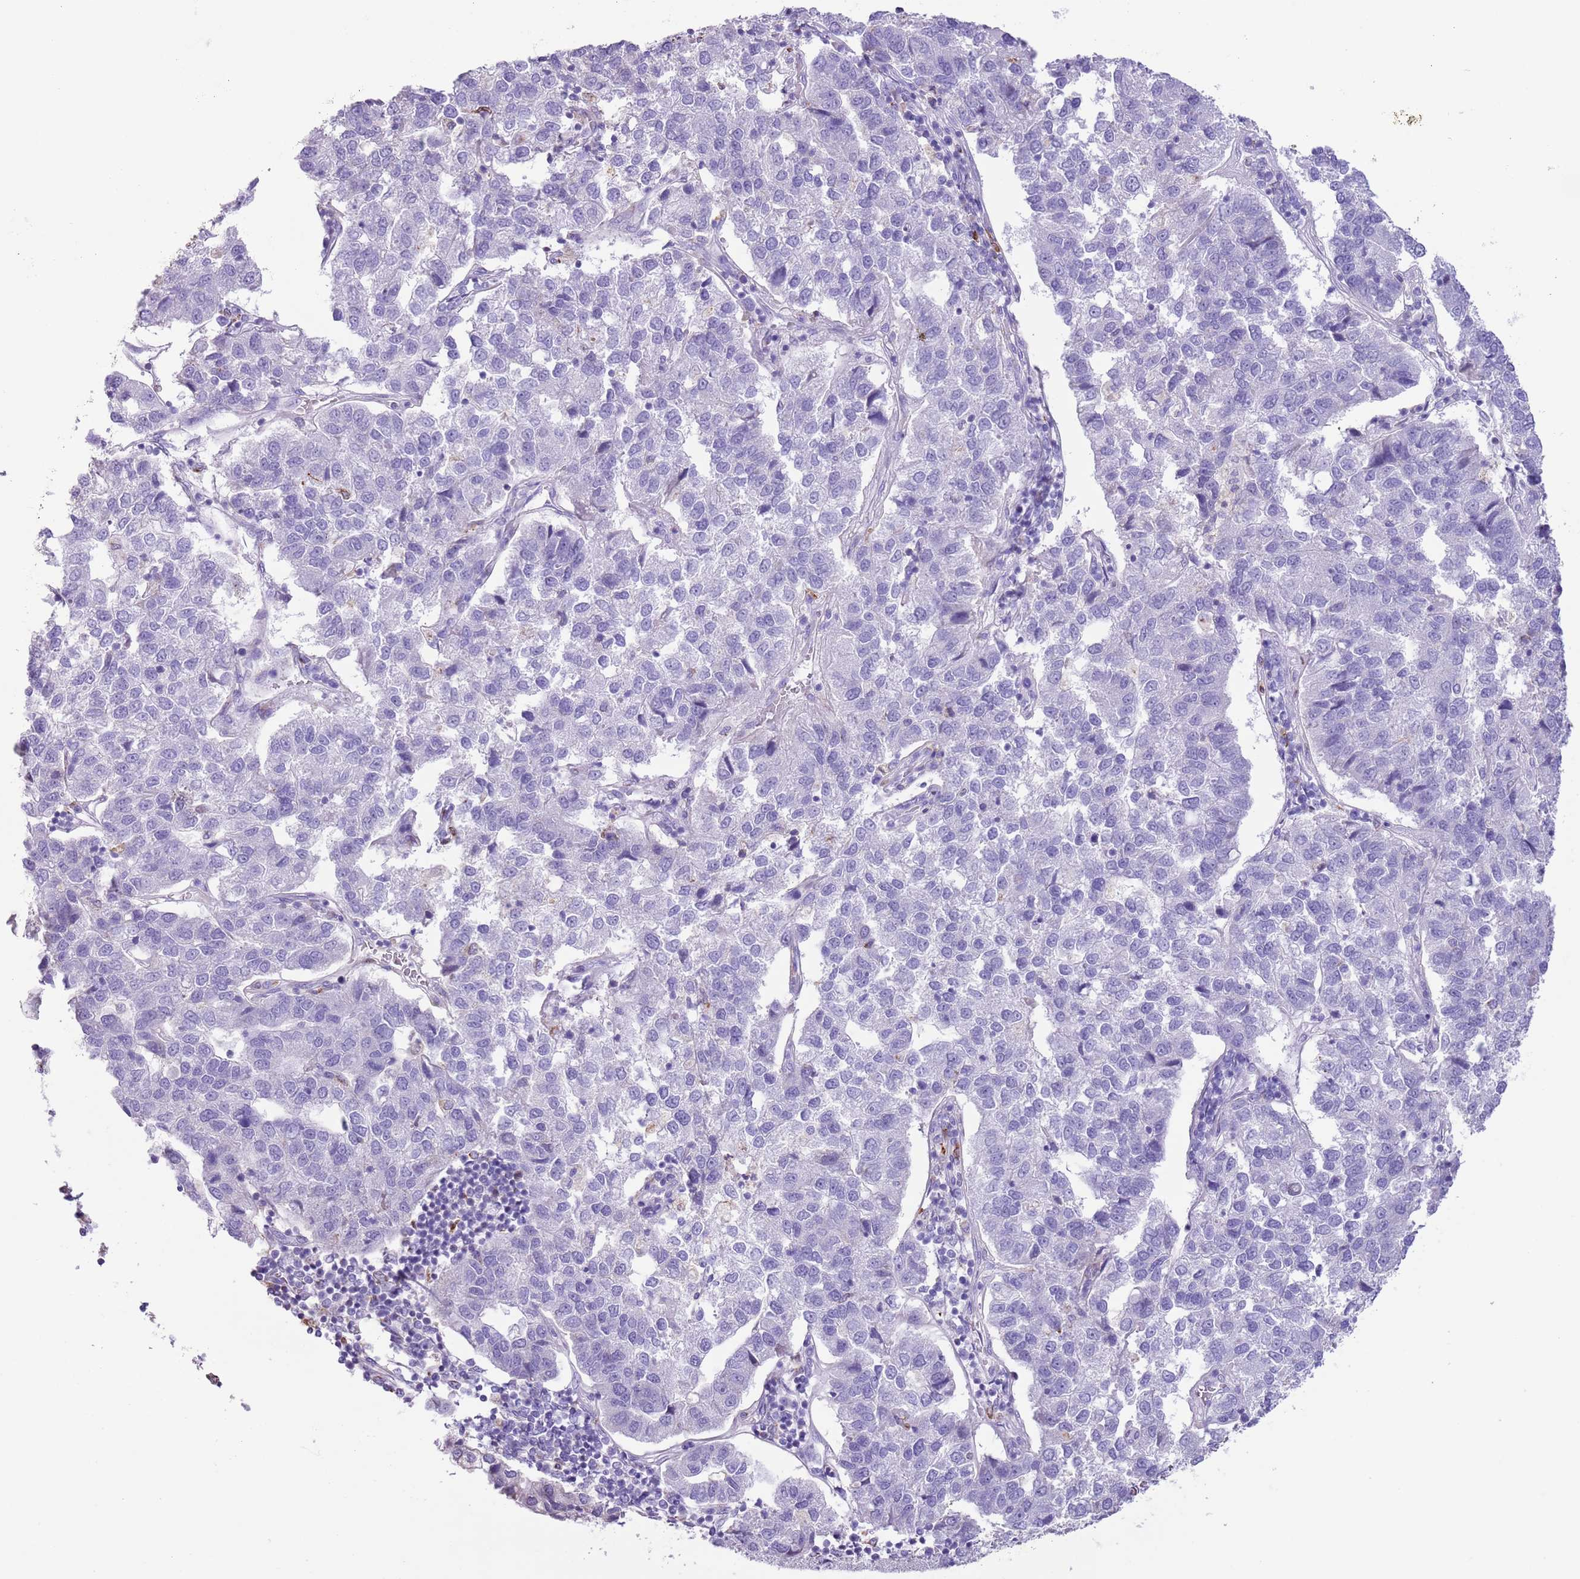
{"staining": {"intensity": "negative", "quantity": "none", "location": "none"}, "tissue": "pancreatic cancer", "cell_type": "Tumor cells", "image_type": "cancer", "snomed": [{"axis": "morphology", "description": "Adenocarcinoma, NOS"}, {"axis": "topography", "description": "Pancreas"}], "caption": "Image shows no protein expression in tumor cells of pancreatic adenocarcinoma tissue.", "gene": "ZNF697", "patient": {"sex": "female", "age": 61}}